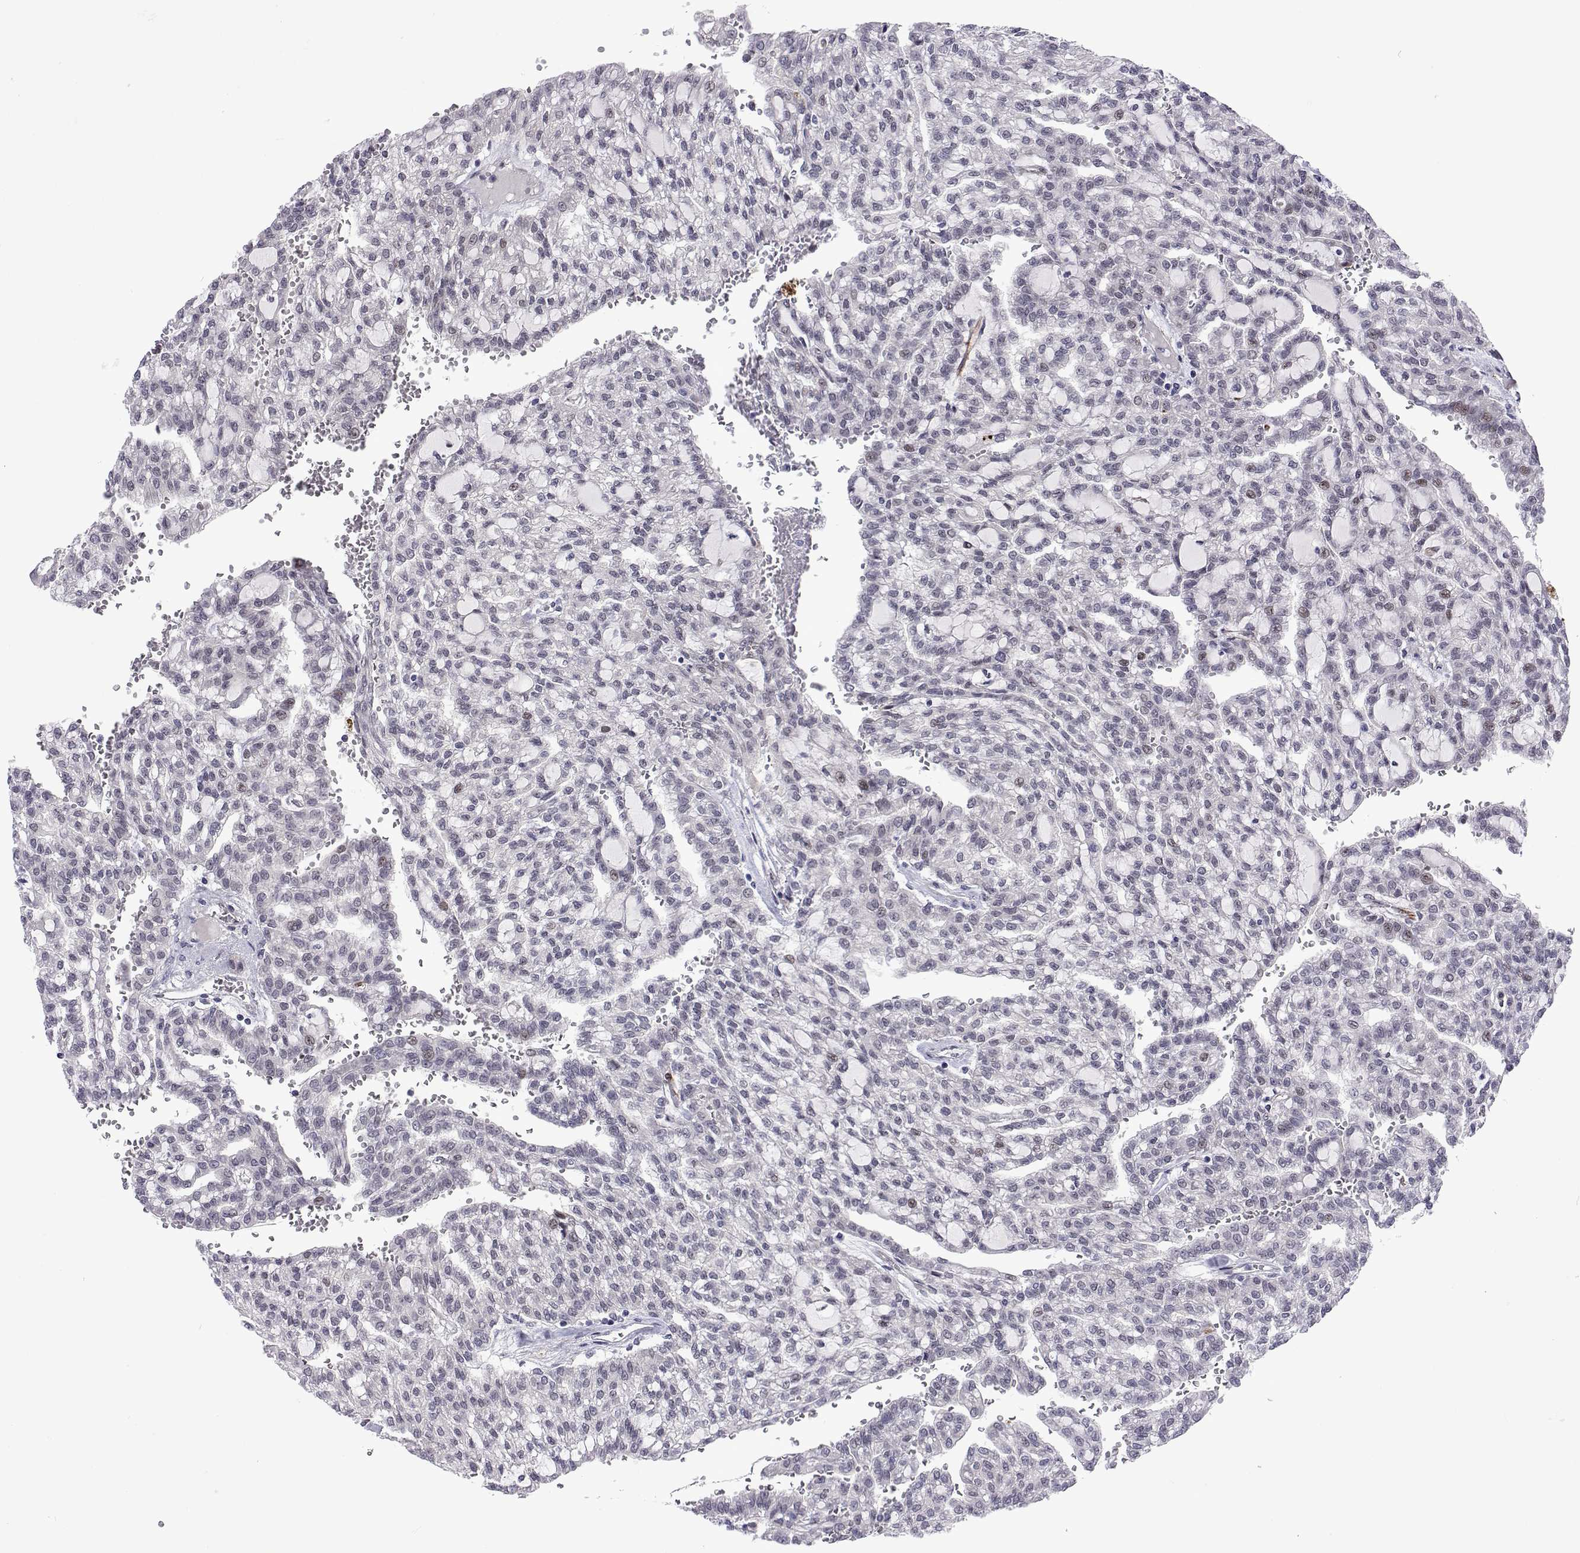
{"staining": {"intensity": "negative", "quantity": "none", "location": "none"}, "tissue": "renal cancer", "cell_type": "Tumor cells", "image_type": "cancer", "snomed": [{"axis": "morphology", "description": "Adenocarcinoma, NOS"}, {"axis": "topography", "description": "Kidney"}], "caption": "Tumor cells are negative for brown protein staining in renal cancer.", "gene": "EFCAB3", "patient": {"sex": "male", "age": 63}}